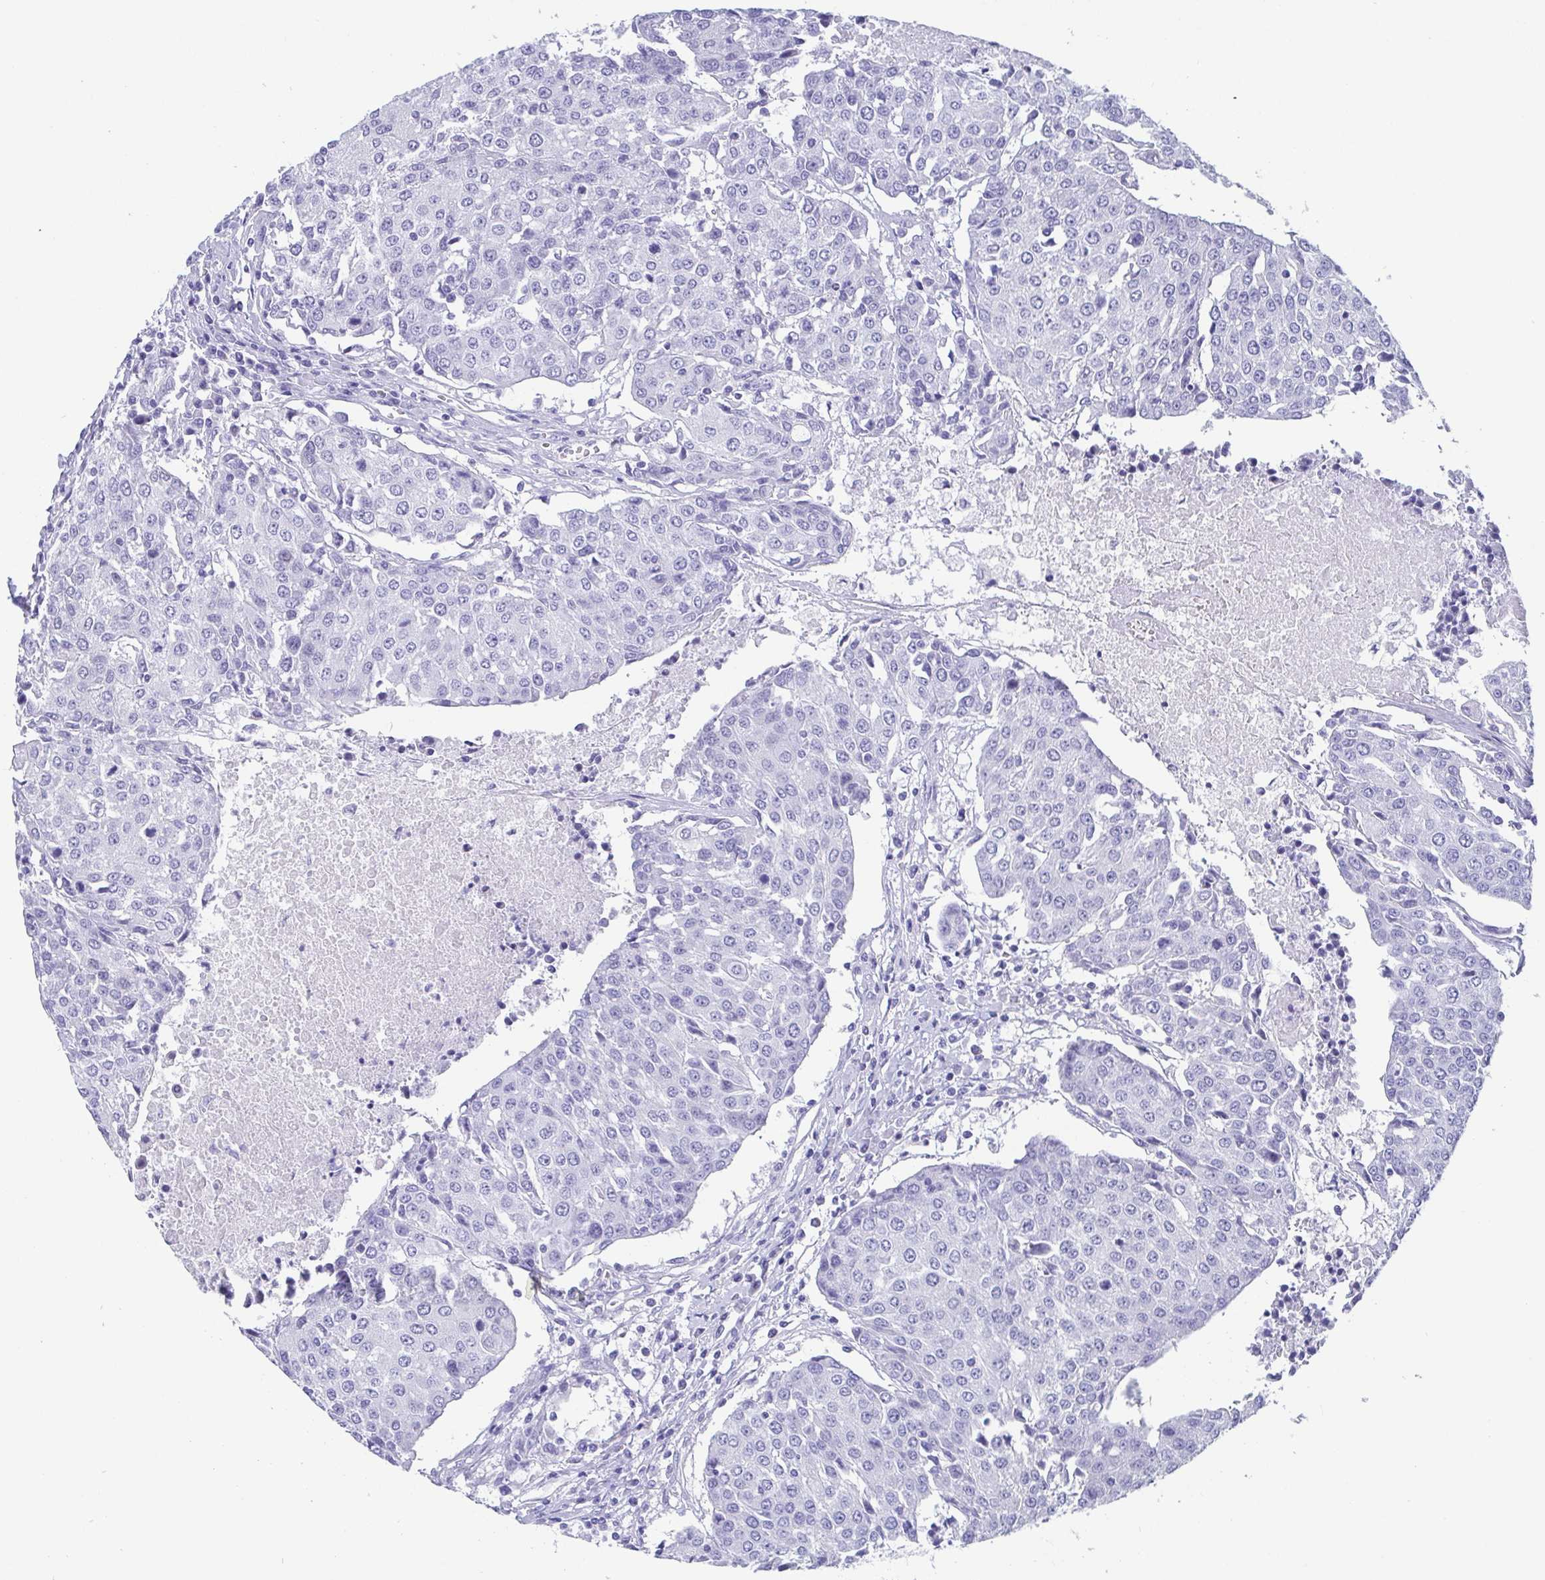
{"staining": {"intensity": "negative", "quantity": "none", "location": "none"}, "tissue": "urothelial cancer", "cell_type": "Tumor cells", "image_type": "cancer", "snomed": [{"axis": "morphology", "description": "Urothelial carcinoma, High grade"}, {"axis": "topography", "description": "Urinary bladder"}], "caption": "An IHC micrograph of high-grade urothelial carcinoma is shown. There is no staining in tumor cells of high-grade urothelial carcinoma.", "gene": "SCGN", "patient": {"sex": "female", "age": 85}}